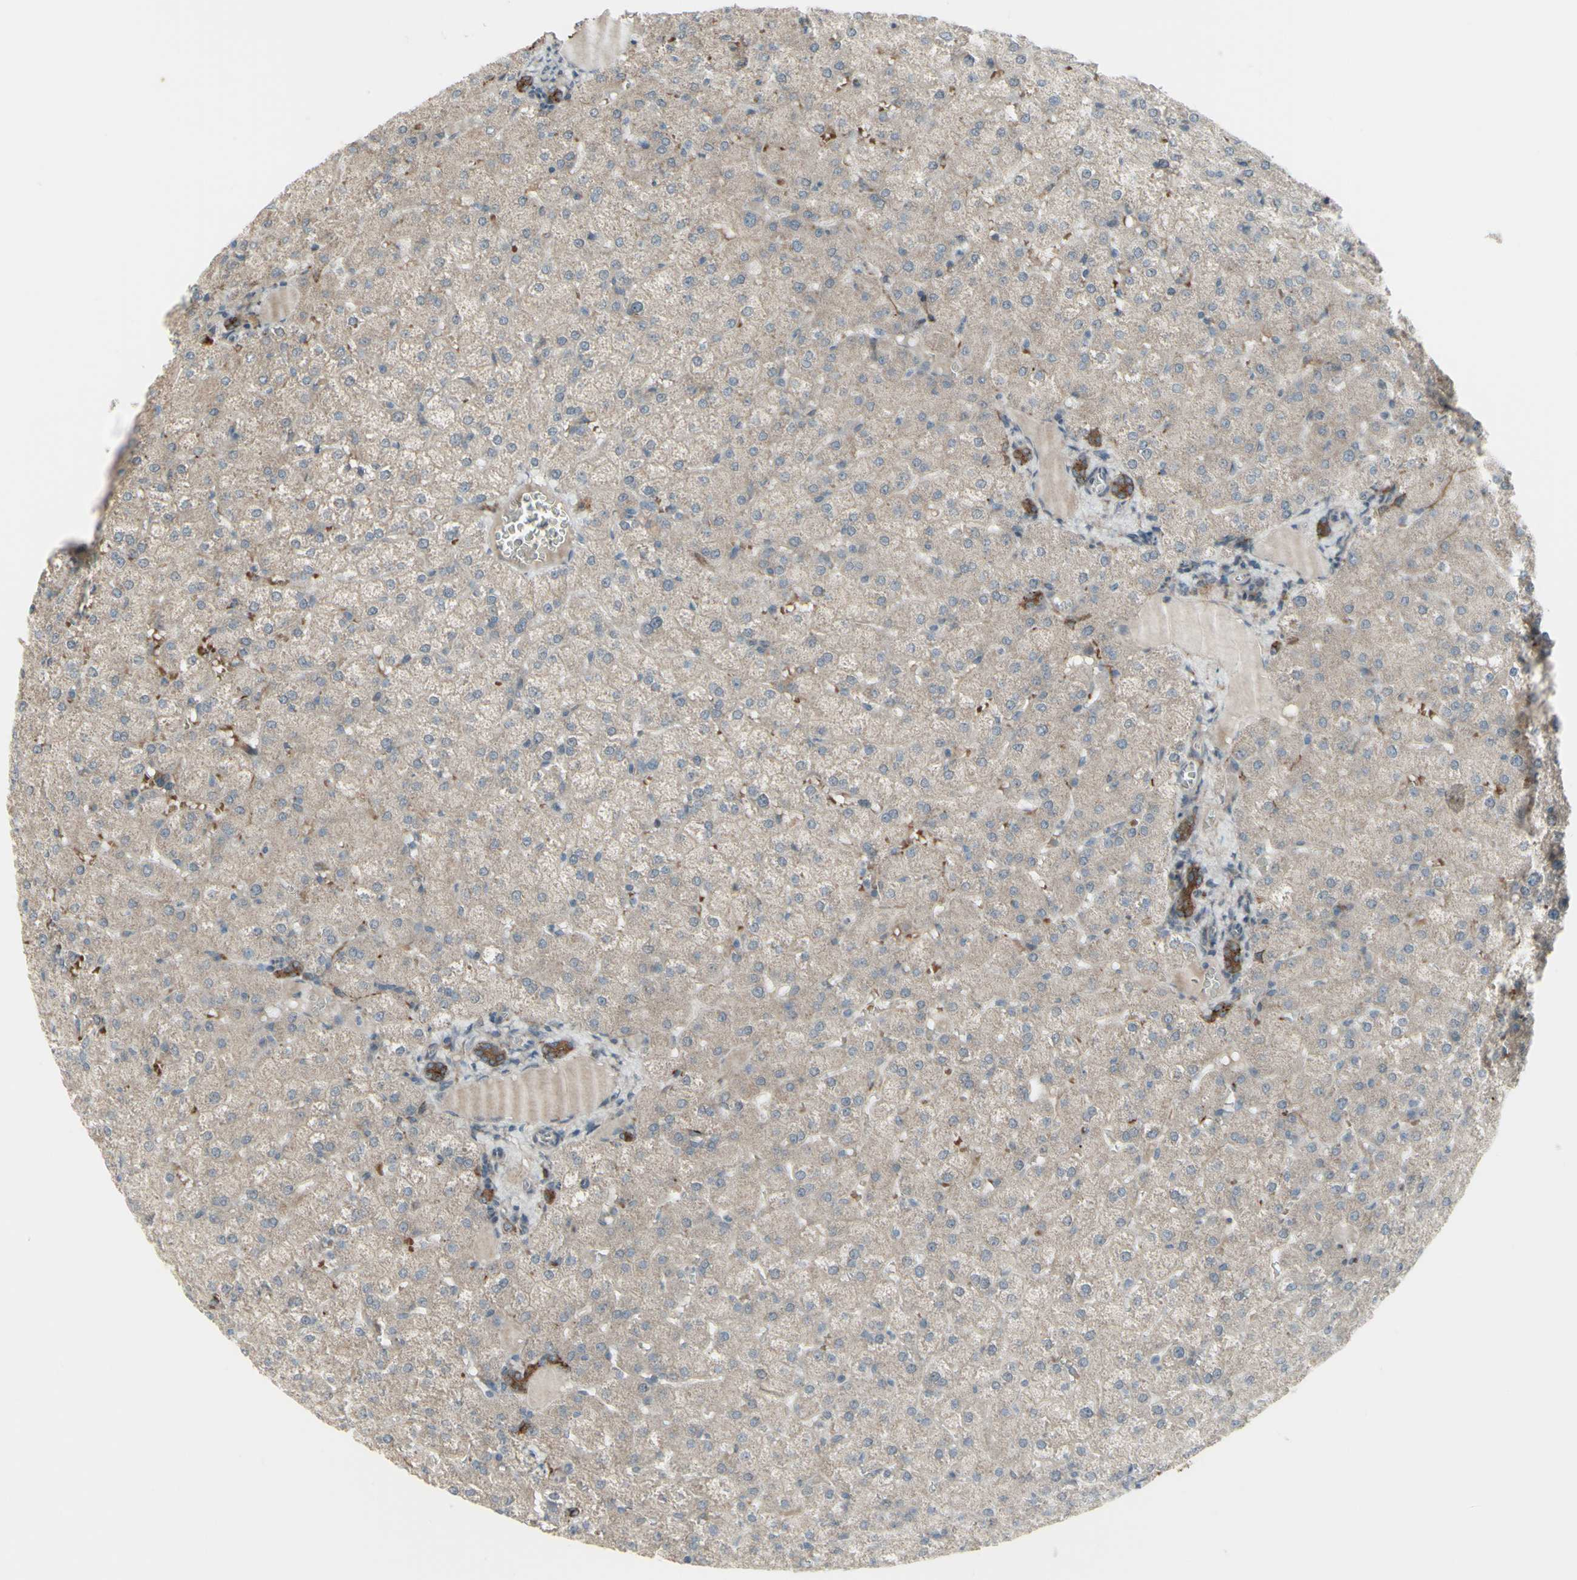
{"staining": {"intensity": "moderate", "quantity": ">75%", "location": "cytoplasmic/membranous,nuclear"}, "tissue": "liver", "cell_type": "Cholangiocytes", "image_type": "normal", "snomed": [{"axis": "morphology", "description": "Normal tissue, NOS"}, {"axis": "topography", "description": "Liver"}], "caption": "This histopathology image exhibits normal liver stained with IHC to label a protein in brown. The cytoplasmic/membranous,nuclear of cholangiocytes show moderate positivity for the protein. Nuclei are counter-stained blue.", "gene": "GRAMD1B", "patient": {"sex": "female", "age": 32}}